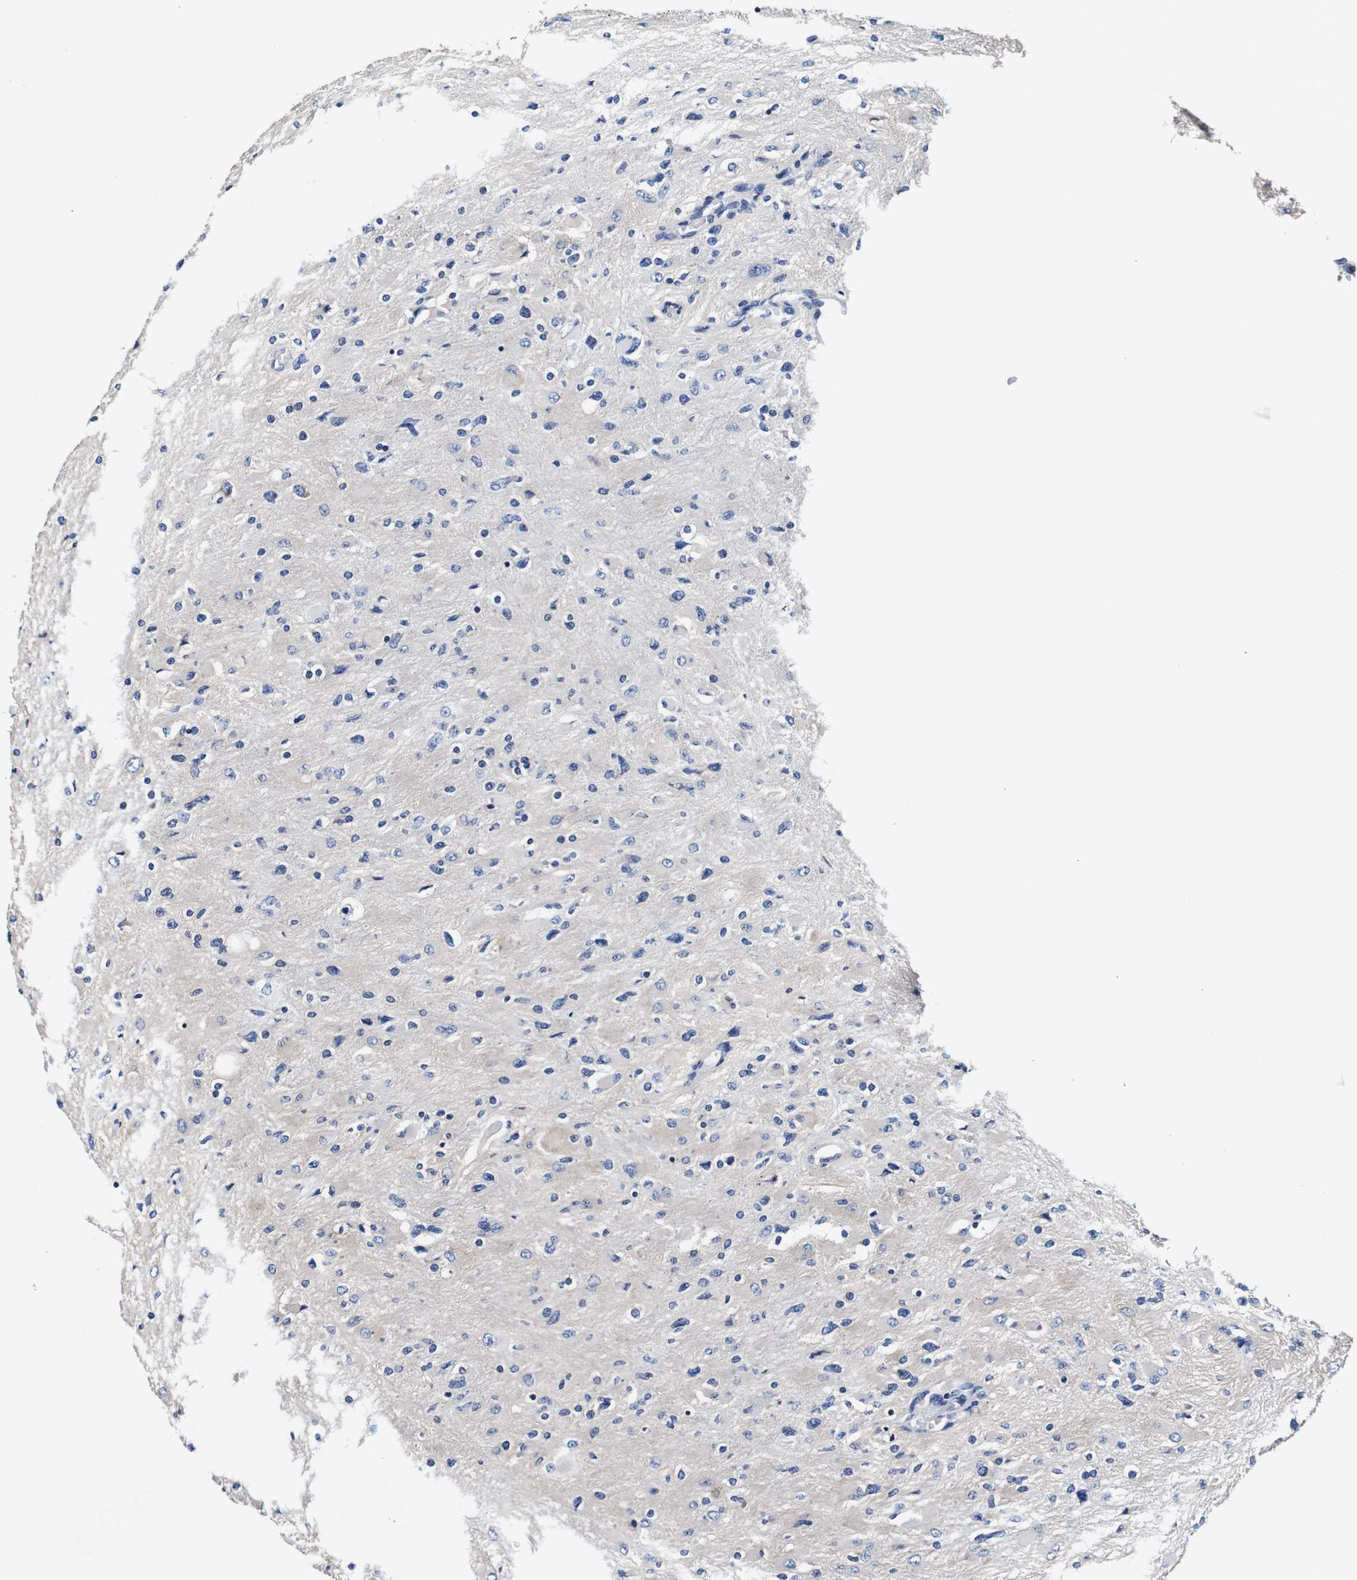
{"staining": {"intensity": "negative", "quantity": "none", "location": "none"}, "tissue": "glioma", "cell_type": "Tumor cells", "image_type": "cancer", "snomed": [{"axis": "morphology", "description": "Glioma, malignant, High grade"}, {"axis": "topography", "description": "Cerebral cortex"}], "caption": "IHC micrograph of glioma stained for a protein (brown), which reveals no positivity in tumor cells.", "gene": "PDCD6IP", "patient": {"sex": "female", "age": 36}}